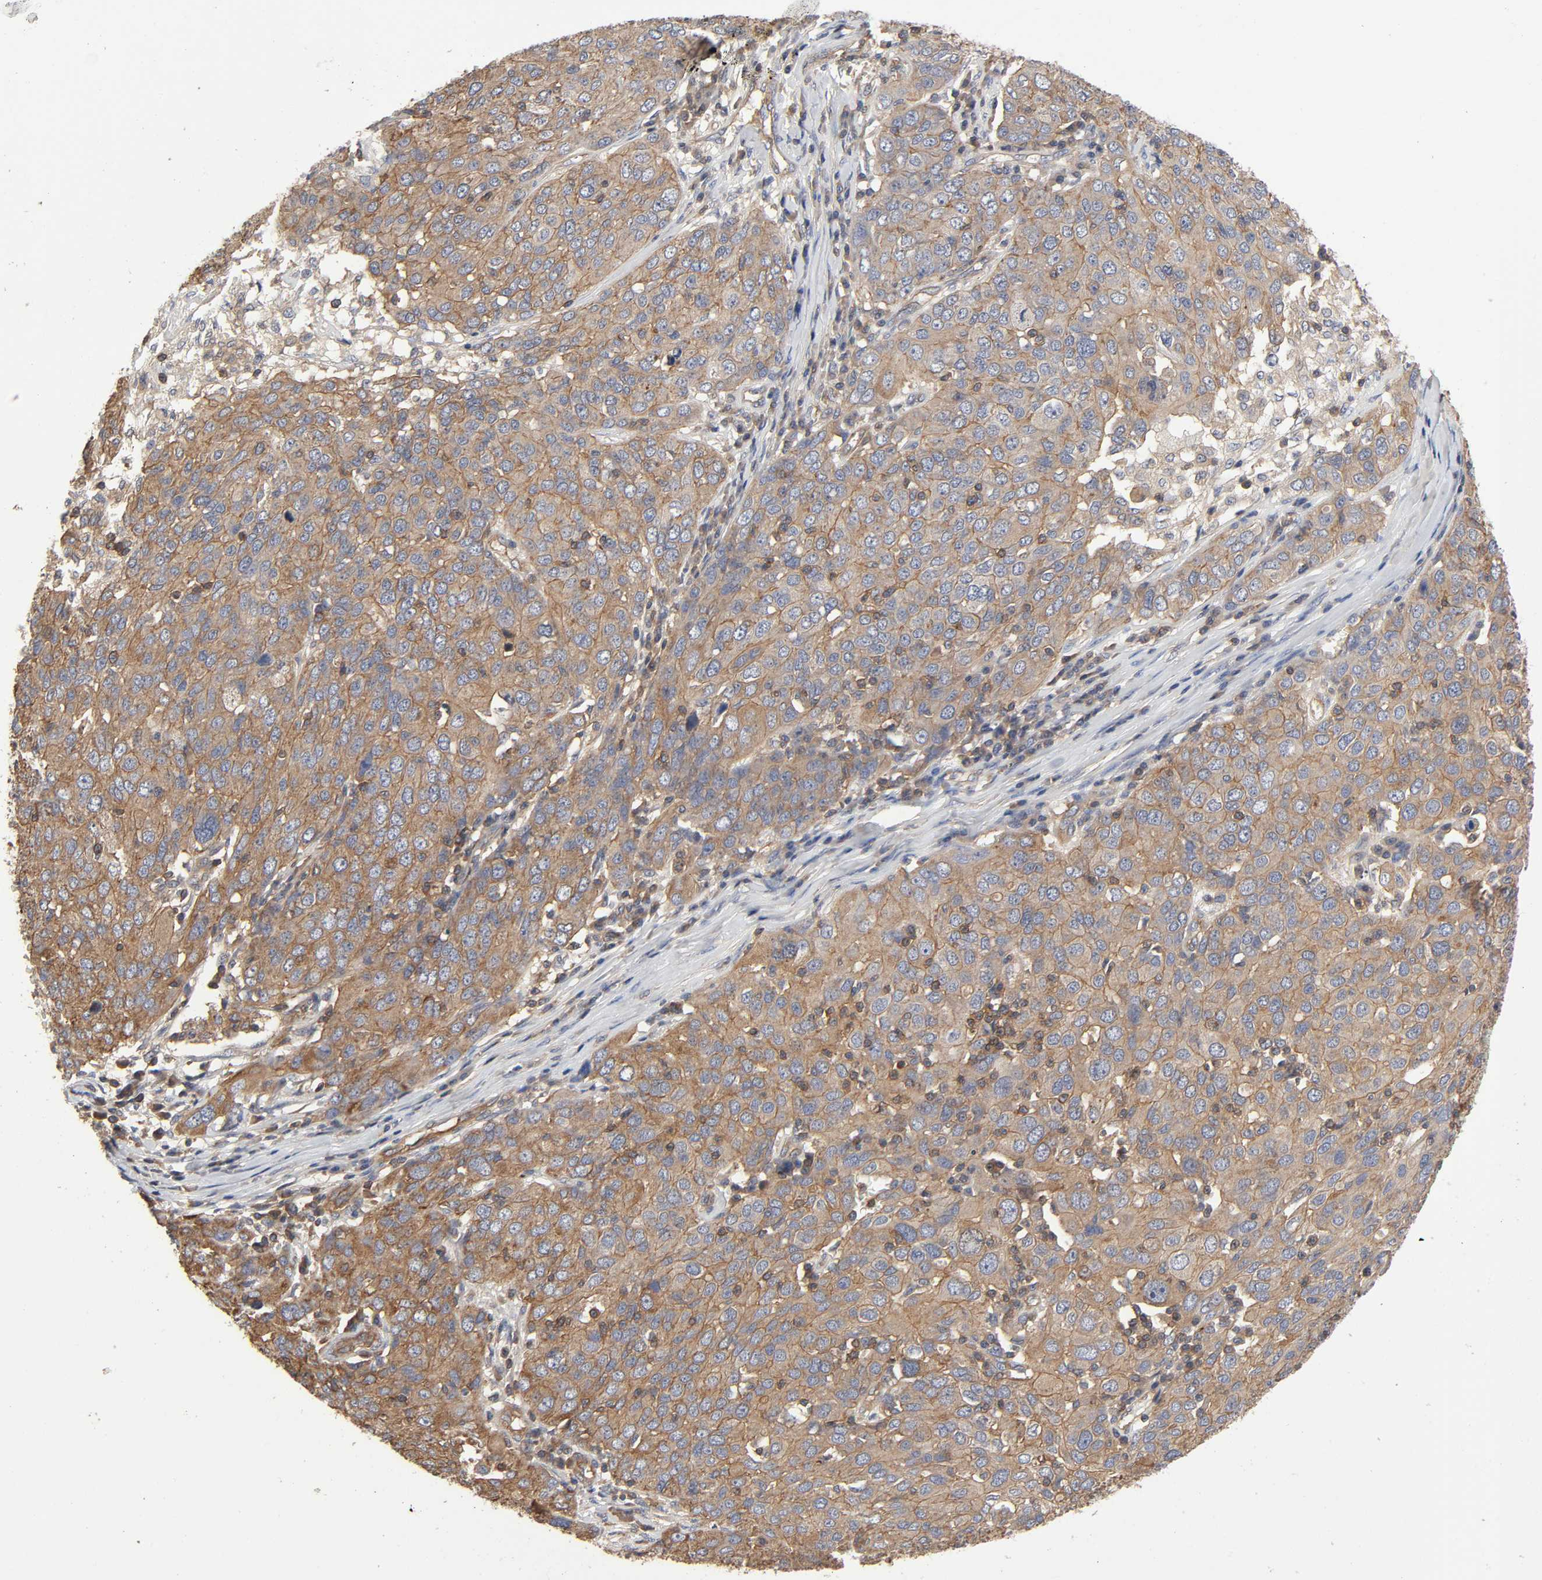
{"staining": {"intensity": "moderate", "quantity": "25%-75%", "location": "cytoplasmic/membranous"}, "tissue": "ovarian cancer", "cell_type": "Tumor cells", "image_type": "cancer", "snomed": [{"axis": "morphology", "description": "Carcinoma, endometroid"}, {"axis": "topography", "description": "Ovary"}], "caption": "Endometroid carcinoma (ovarian) was stained to show a protein in brown. There is medium levels of moderate cytoplasmic/membranous staining in about 25%-75% of tumor cells.", "gene": "LAMTOR2", "patient": {"sex": "female", "age": 50}}